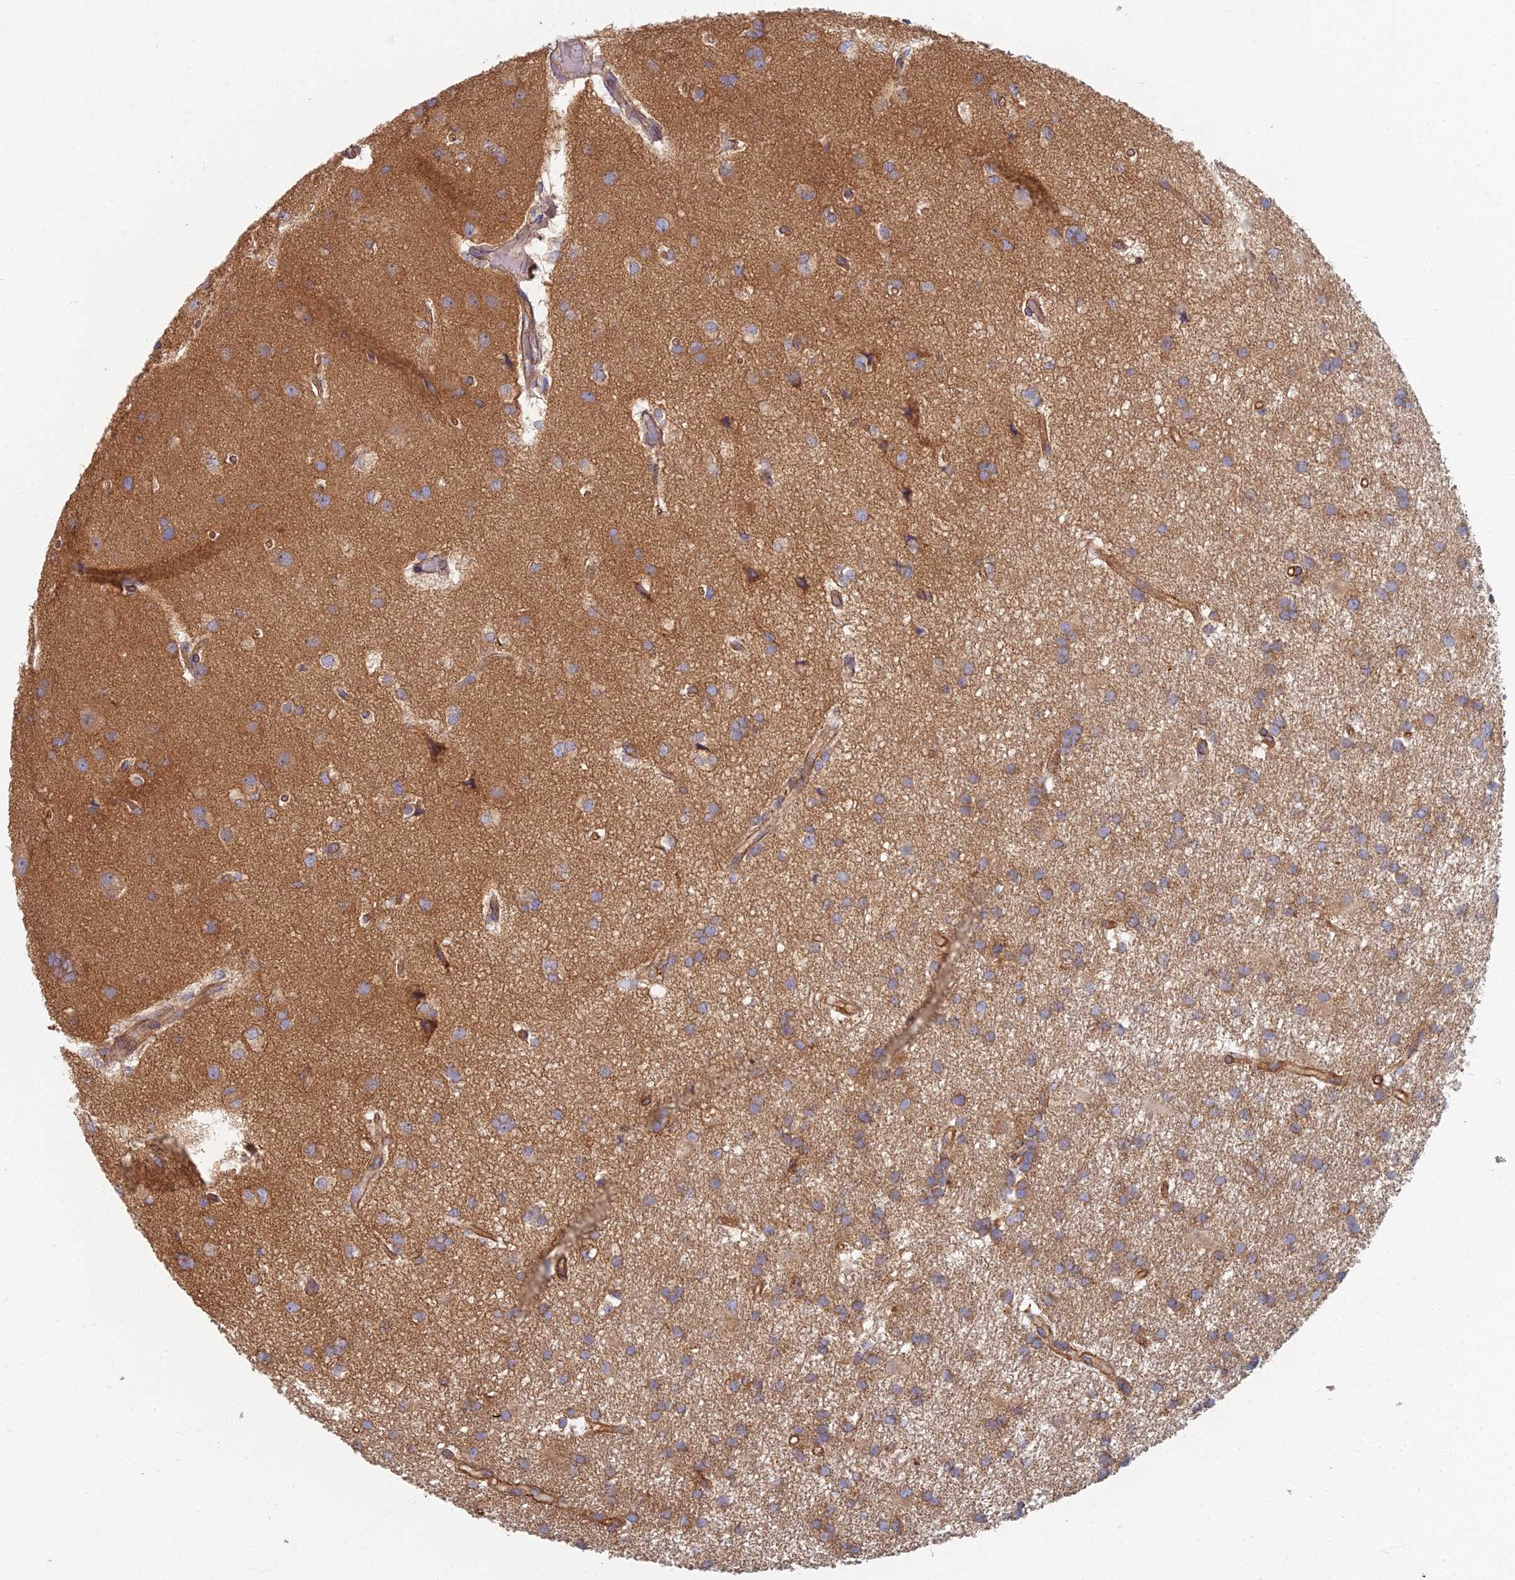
{"staining": {"intensity": "moderate", "quantity": ">75%", "location": "cytoplasmic/membranous"}, "tissue": "glioma", "cell_type": "Tumor cells", "image_type": "cancer", "snomed": [{"axis": "morphology", "description": "Glioma, malignant, High grade"}, {"axis": "topography", "description": "Brain"}], "caption": "The photomicrograph shows immunohistochemical staining of glioma. There is moderate cytoplasmic/membranous expression is identified in about >75% of tumor cells.", "gene": "RBSN", "patient": {"sex": "male", "age": 77}}